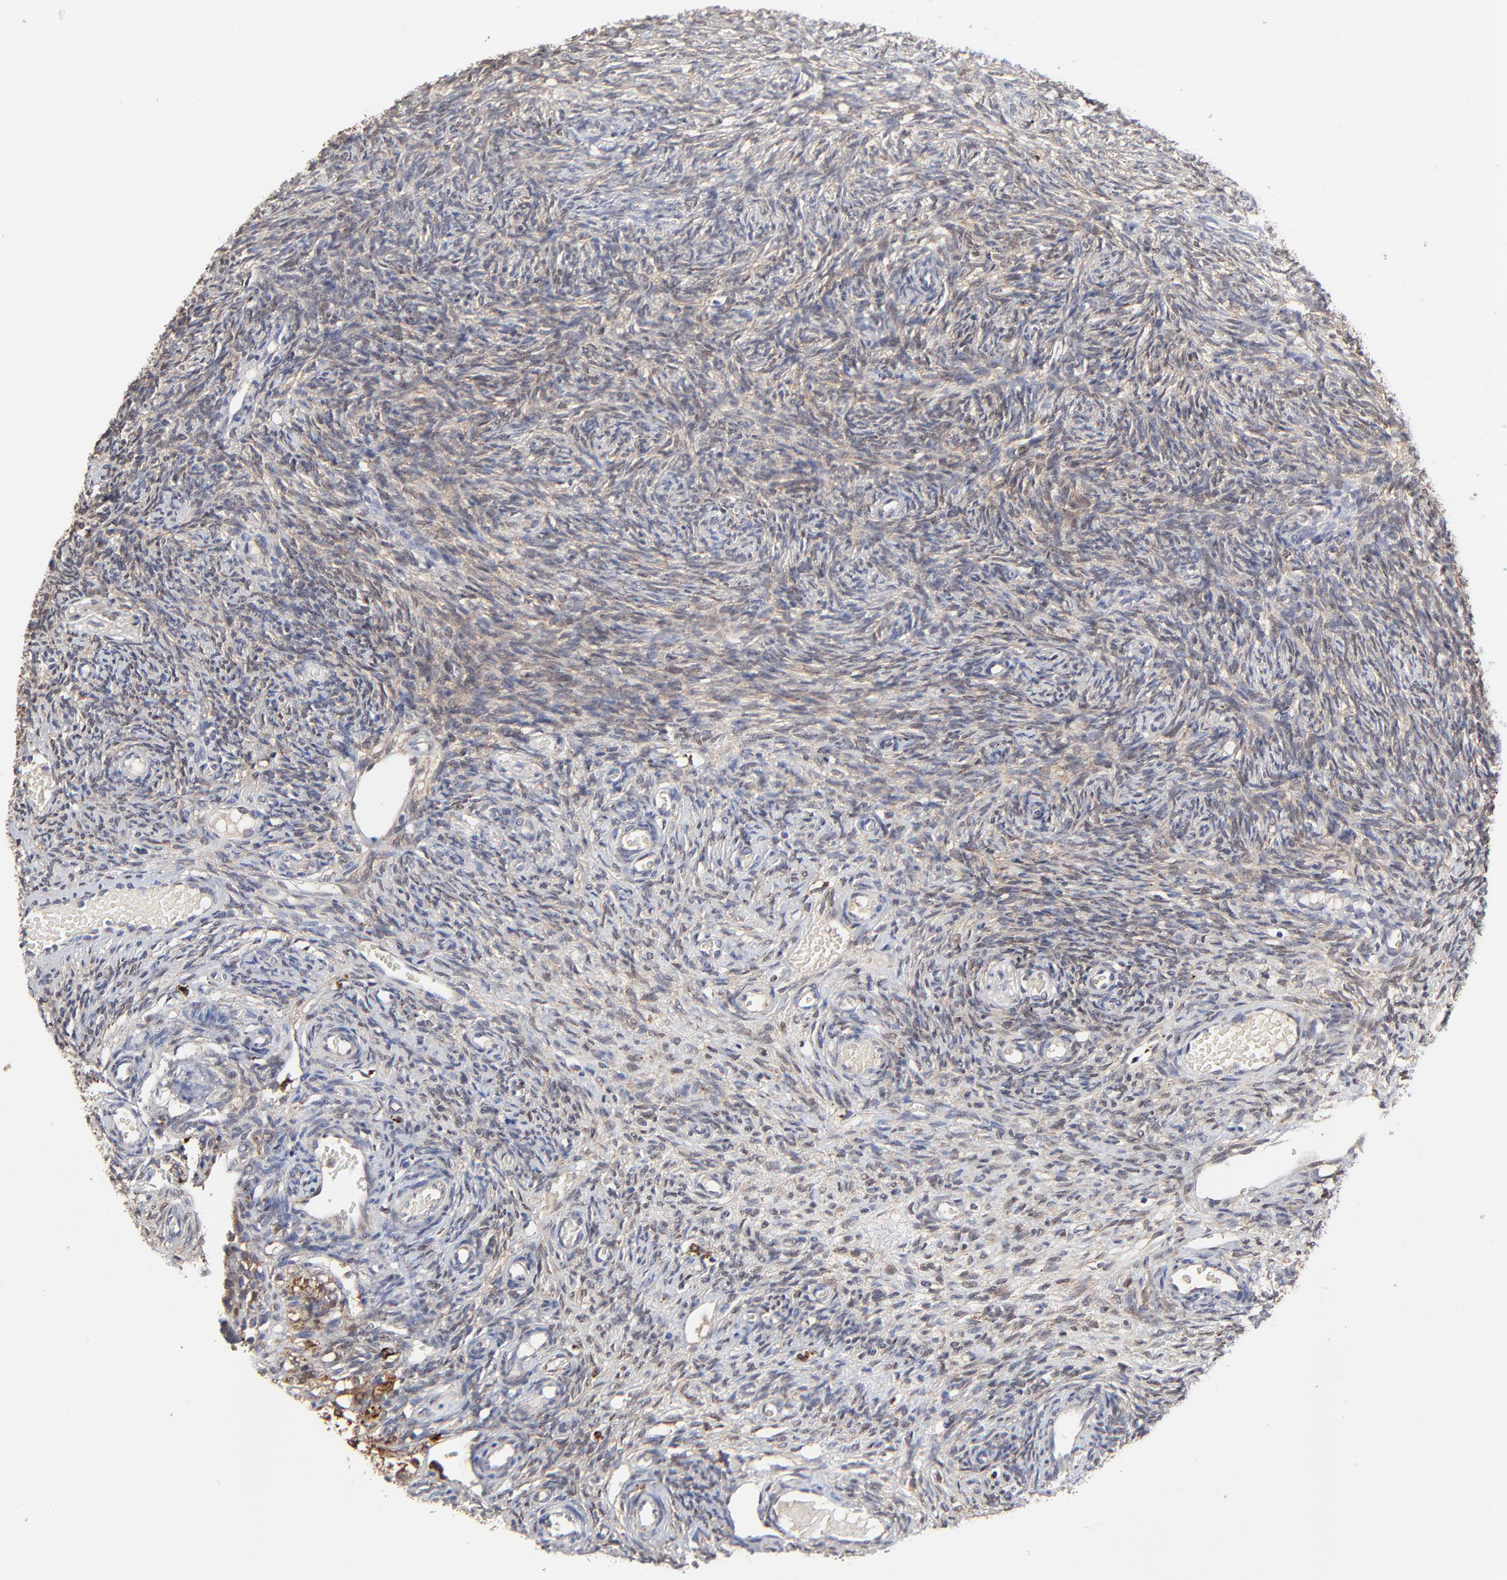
{"staining": {"intensity": "negative", "quantity": "none", "location": "none"}, "tissue": "ovary", "cell_type": "Follicle cells", "image_type": "normal", "snomed": [{"axis": "morphology", "description": "Normal tissue, NOS"}, {"axis": "topography", "description": "Ovary"}], "caption": "Immunohistochemistry image of unremarkable ovary: human ovary stained with DAB (3,3'-diaminobenzidine) shows no significant protein positivity in follicle cells. (Brightfield microscopy of DAB immunohistochemistry (IHC) at high magnification).", "gene": "LGALS3", "patient": {"sex": "female", "age": 35}}